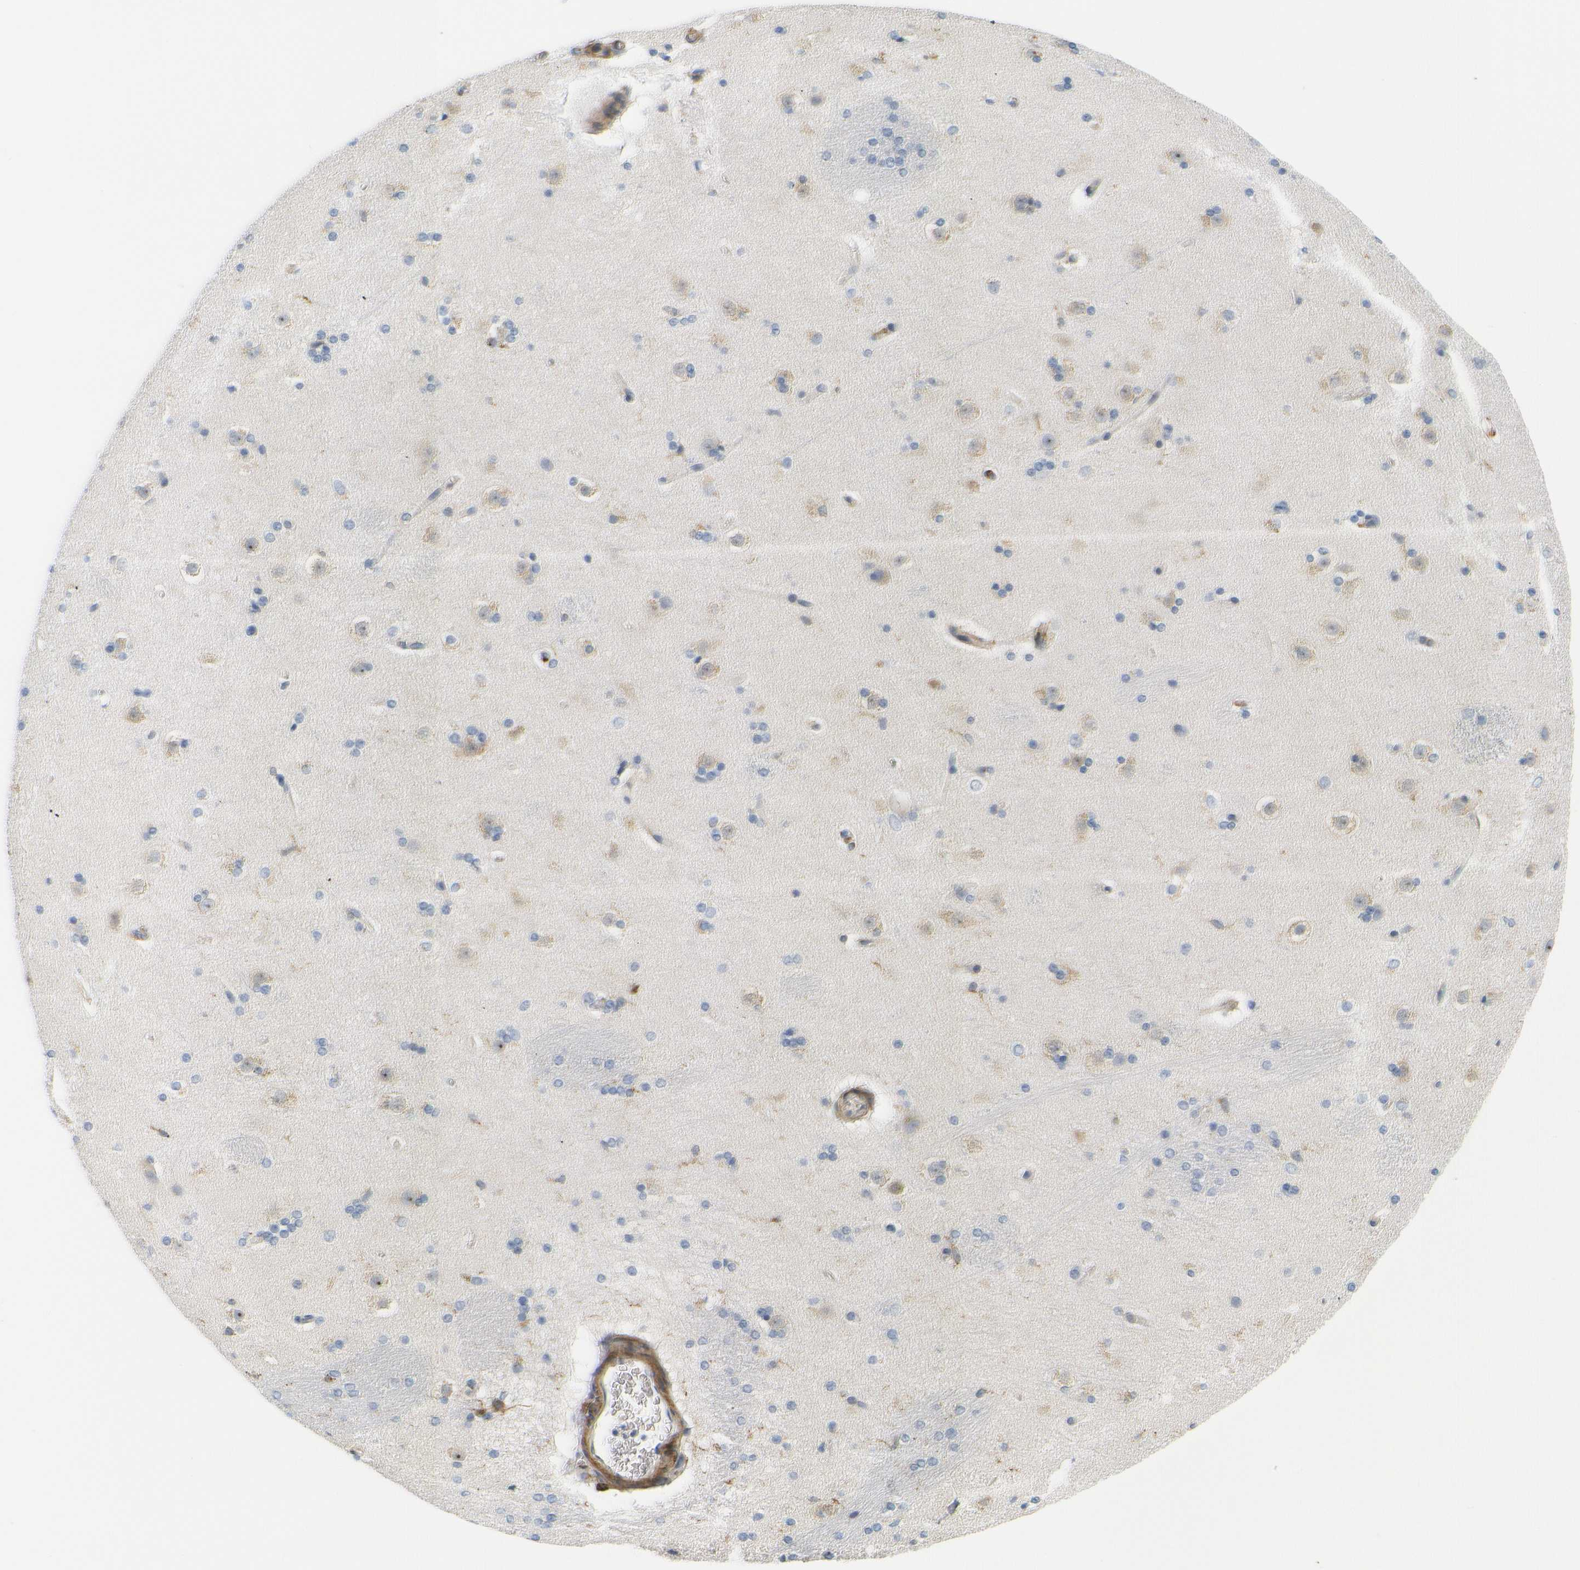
{"staining": {"intensity": "weak", "quantity": "<25%", "location": "cytoplasmic/membranous"}, "tissue": "caudate", "cell_type": "Glial cells", "image_type": "normal", "snomed": [{"axis": "morphology", "description": "Normal tissue, NOS"}, {"axis": "topography", "description": "Lateral ventricle wall"}], "caption": "High magnification brightfield microscopy of unremarkable caudate stained with DAB (brown) and counterstained with hematoxylin (blue): glial cells show no significant expression. Brightfield microscopy of IHC stained with DAB (brown) and hematoxylin (blue), captured at high magnification.", "gene": "HLA", "patient": {"sex": "female", "age": 19}}